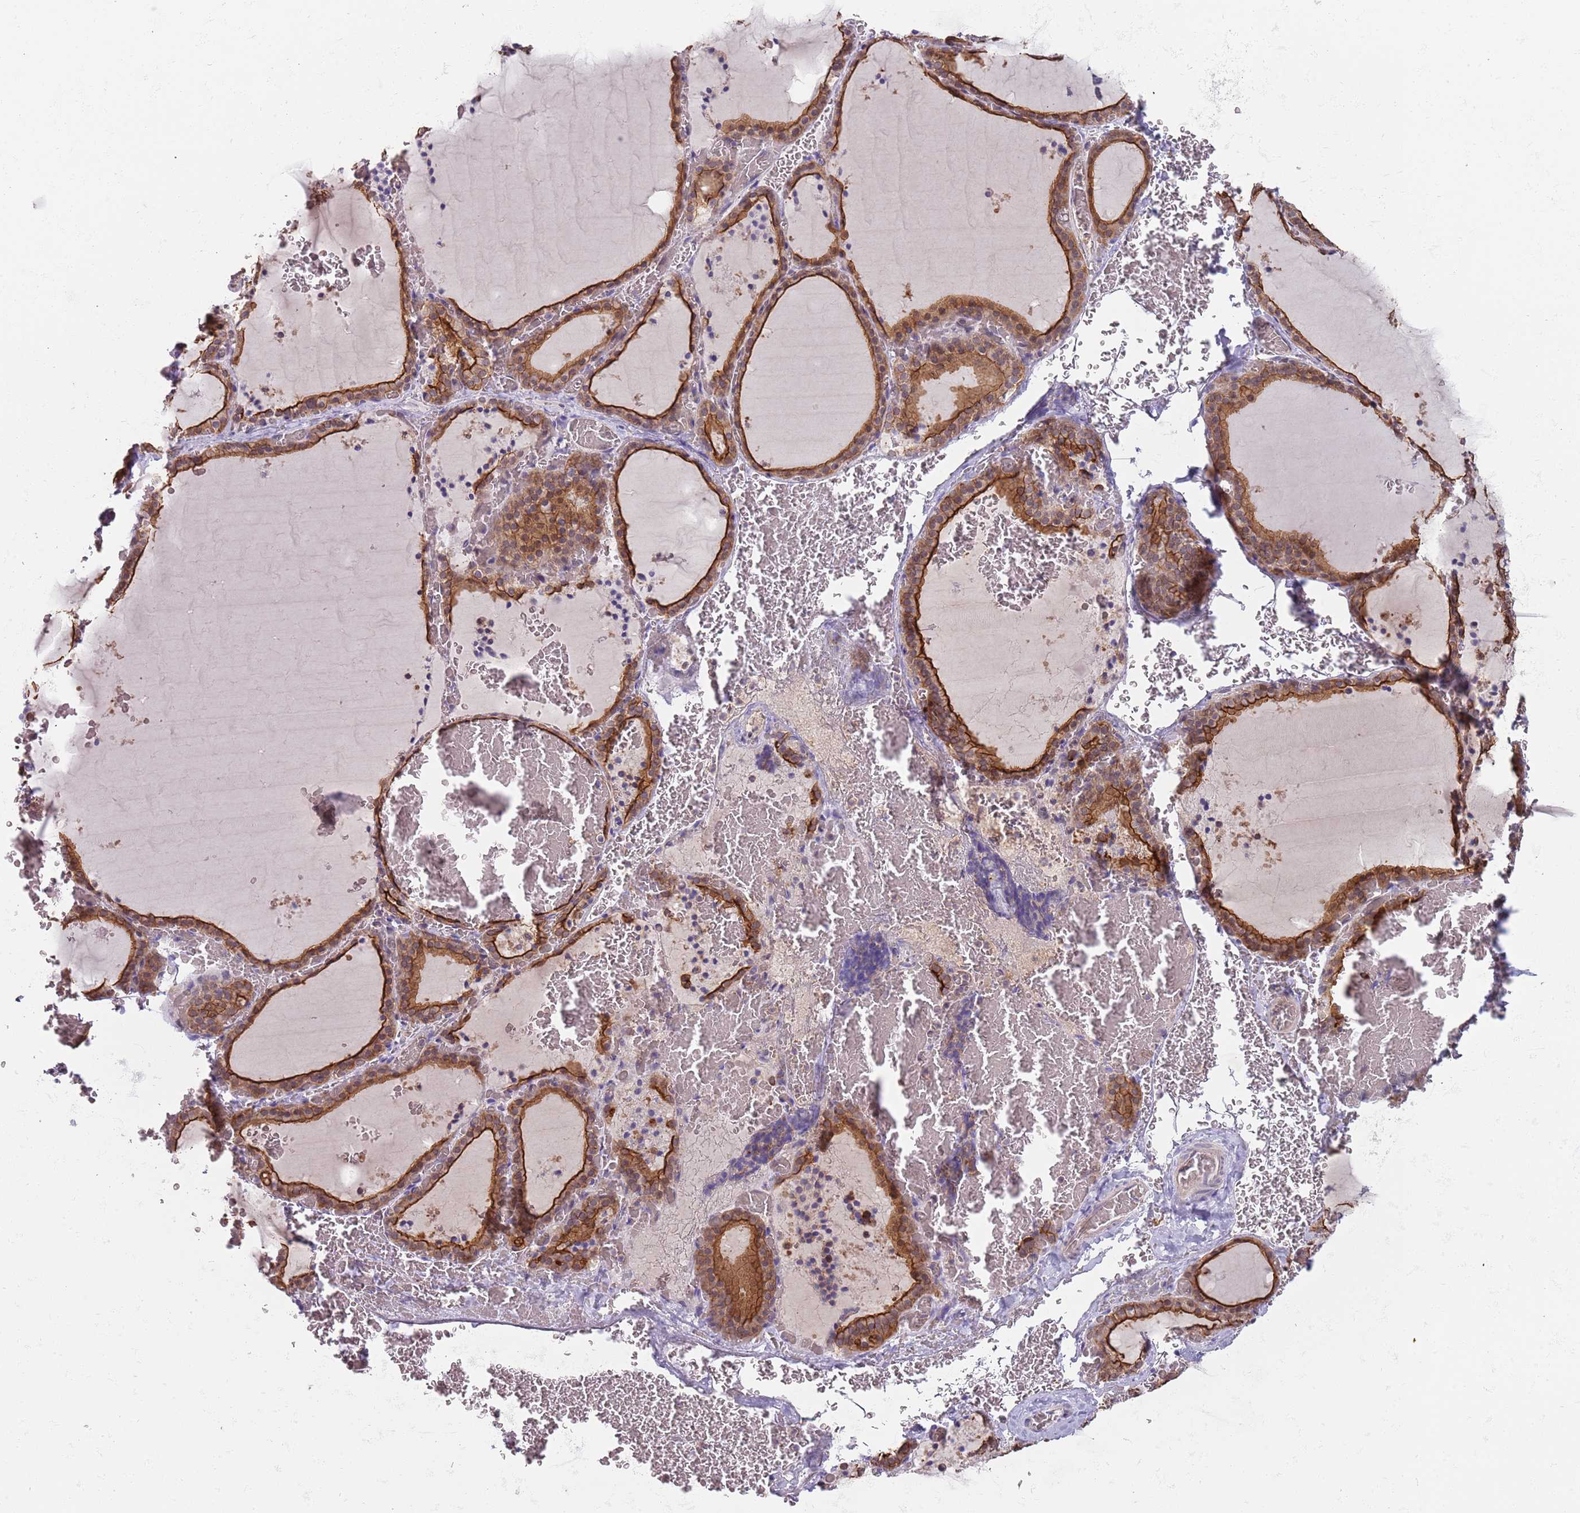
{"staining": {"intensity": "strong", "quantity": ">75%", "location": "cytoplasmic/membranous"}, "tissue": "thyroid gland", "cell_type": "Glandular cells", "image_type": "normal", "snomed": [{"axis": "morphology", "description": "Normal tissue, NOS"}, {"axis": "topography", "description": "Thyroid gland"}], "caption": "This photomicrograph reveals immunohistochemistry staining of unremarkable thyroid gland, with high strong cytoplasmic/membranous expression in about >75% of glandular cells.", "gene": "GSDMD", "patient": {"sex": "female", "age": 39}}